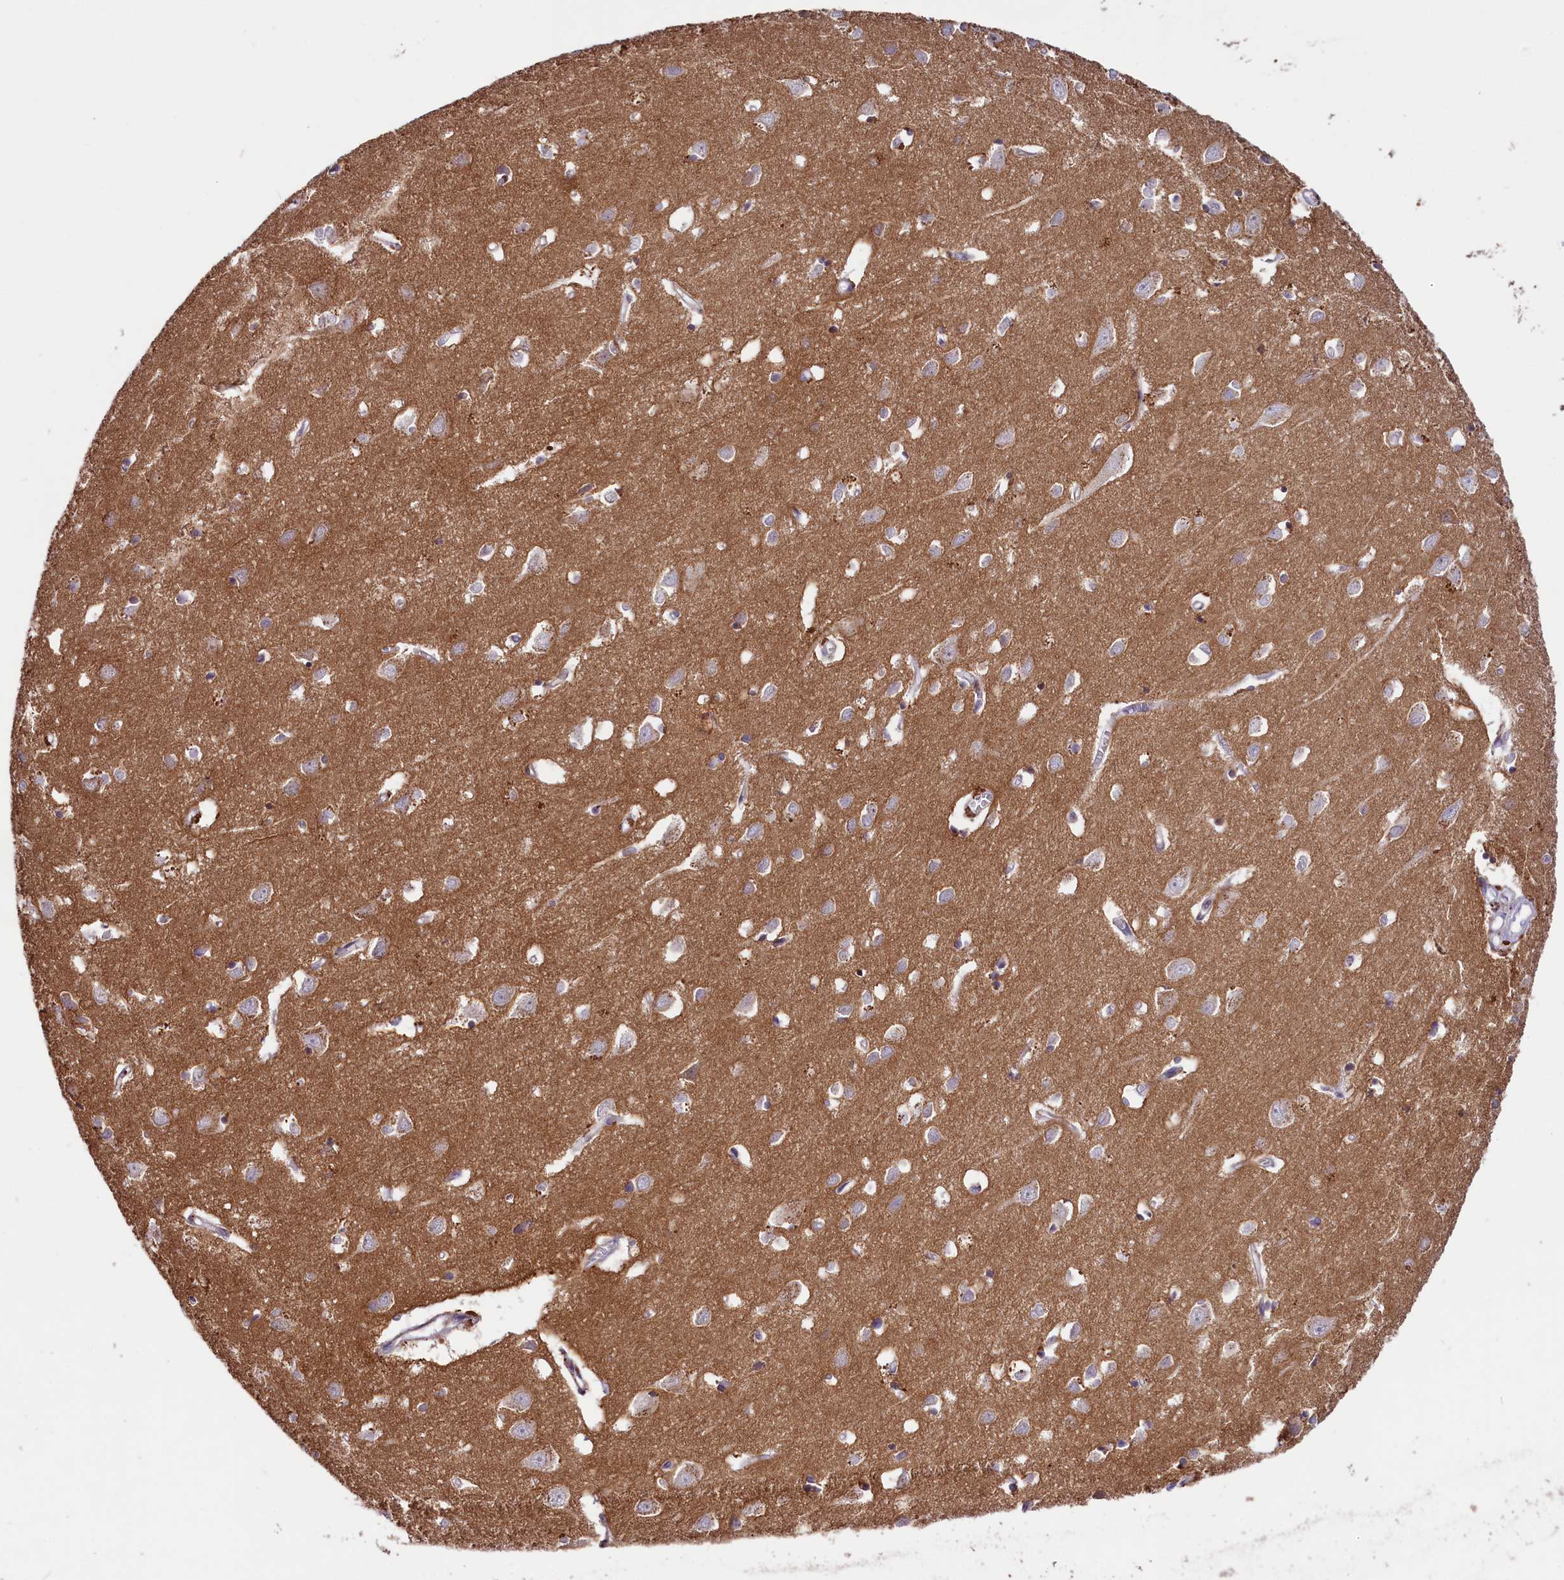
{"staining": {"intensity": "negative", "quantity": "none", "location": "none"}, "tissue": "cerebral cortex", "cell_type": "Endothelial cells", "image_type": "normal", "snomed": [{"axis": "morphology", "description": "Normal tissue, NOS"}, {"axis": "topography", "description": "Cerebral cortex"}], "caption": "DAB immunohistochemical staining of benign human cerebral cortex shows no significant staining in endothelial cells.", "gene": "CD99L2", "patient": {"sex": "female", "age": 64}}